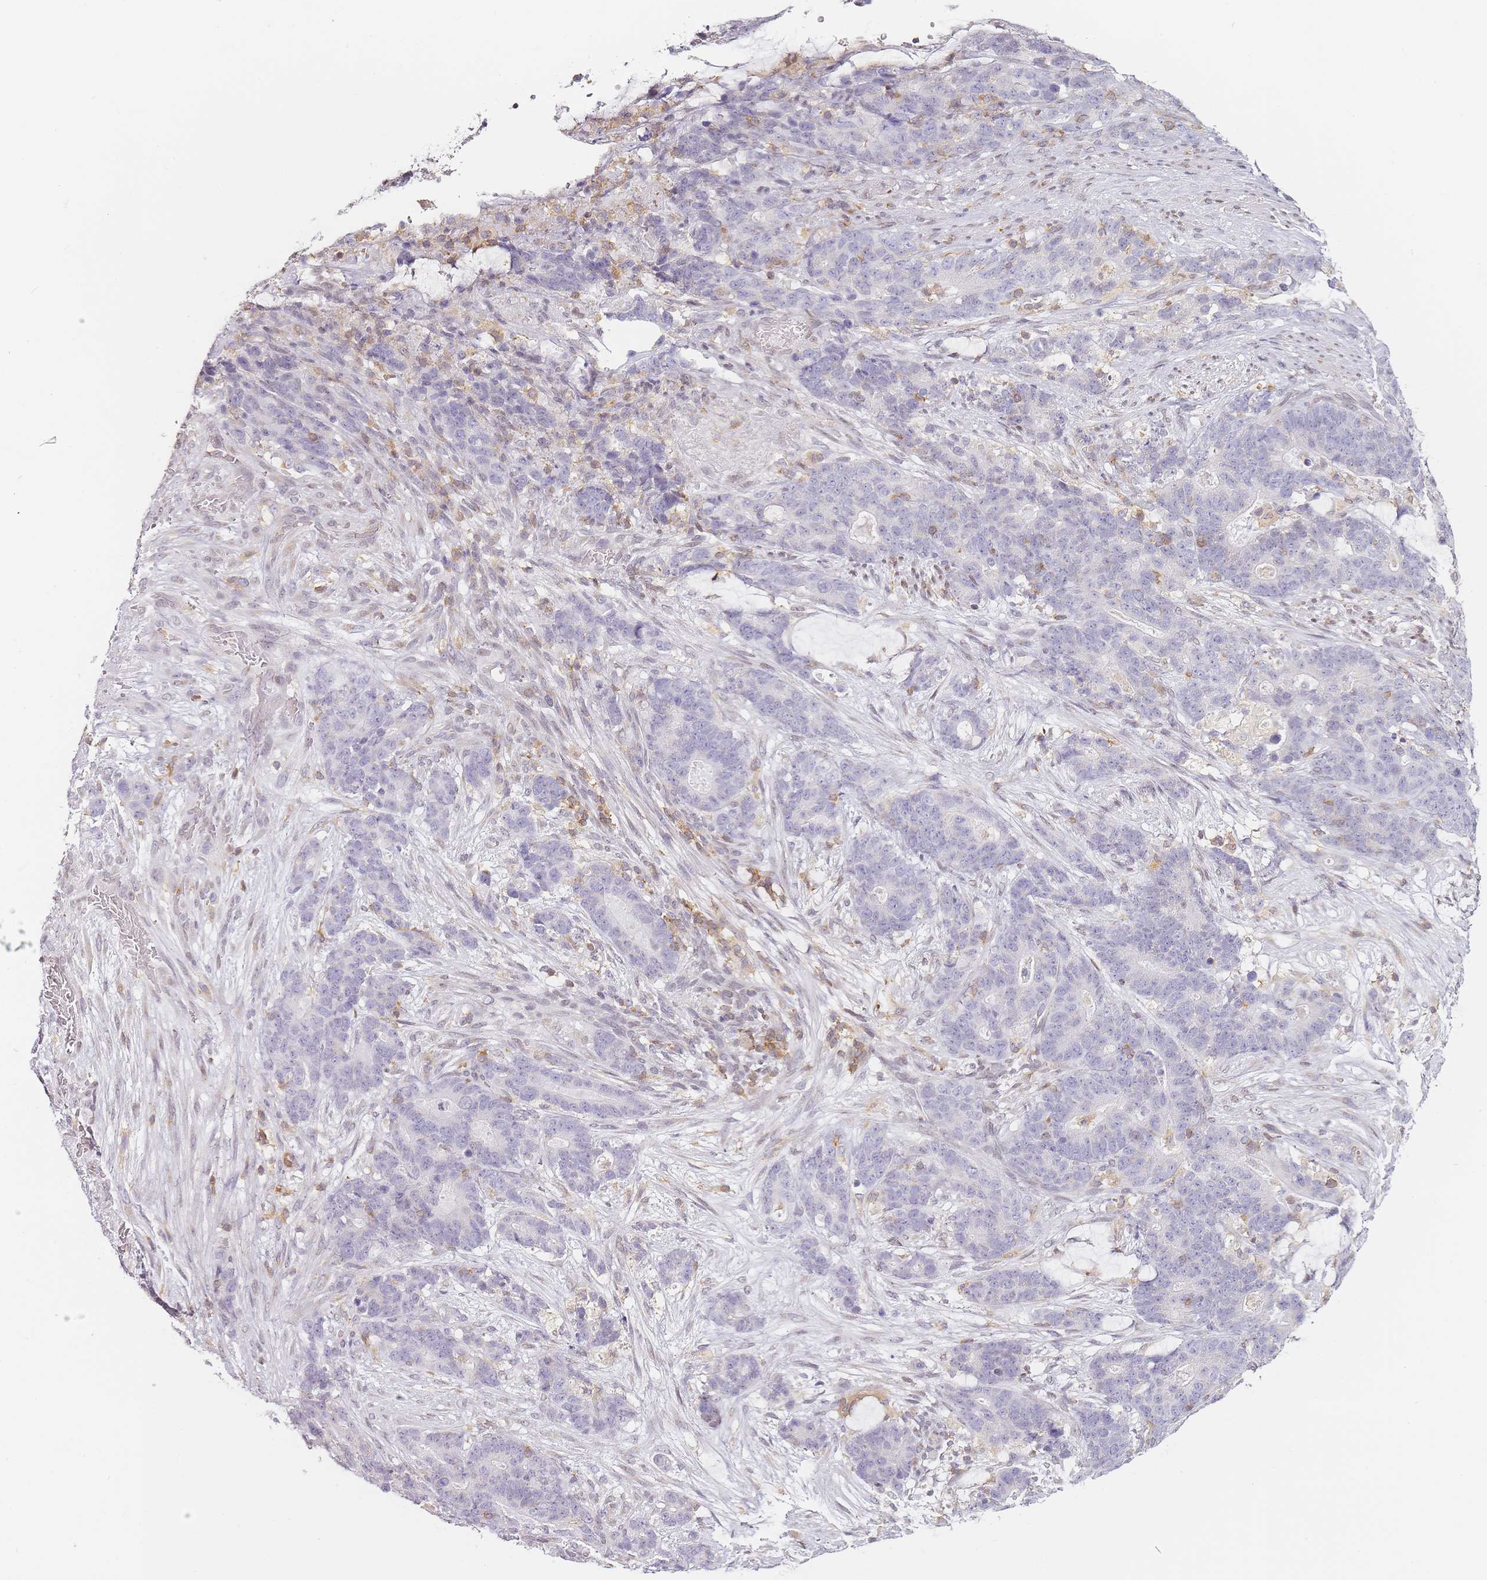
{"staining": {"intensity": "negative", "quantity": "none", "location": "none"}, "tissue": "stomach cancer", "cell_type": "Tumor cells", "image_type": "cancer", "snomed": [{"axis": "morphology", "description": "Adenocarcinoma, NOS"}, {"axis": "topography", "description": "Stomach"}], "caption": "Tumor cells show no significant protein positivity in adenocarcinoma (stomach).", "gene": "JAKMIP1", "patient": {"sex": "female", "age": 76}}